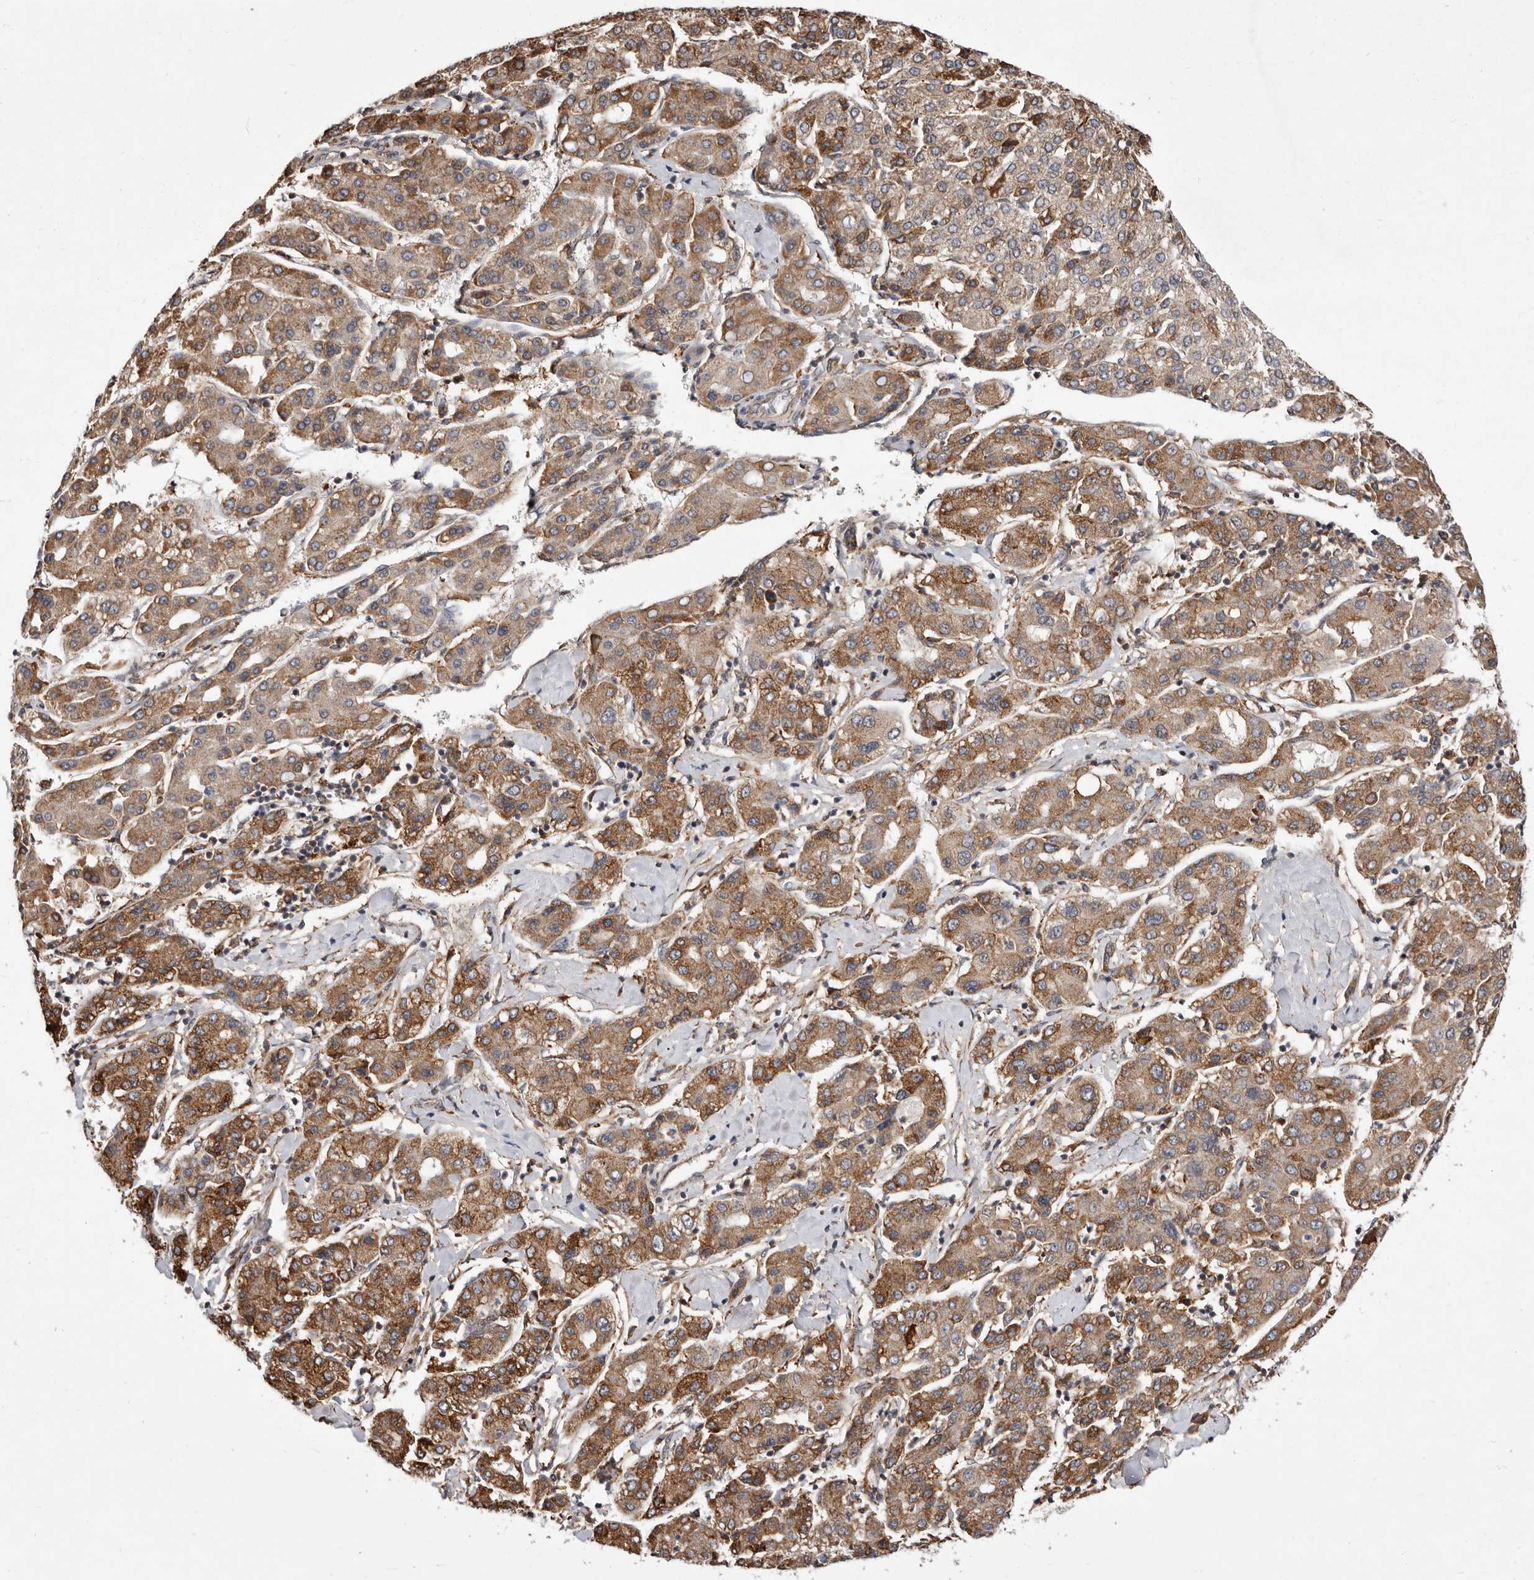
{"staining": {"intensity": "moderate", "quantity": ">75%", "location": "cytoplasmic/membranous"}, "tissue": "liver cancer", "cell_type": "Tumor cells", "image_type": "cancer", "snomed": [{"axis": "morphology", "description": "Carcinoma, Hepatocellular, NOS"}, {"axis": "topography", "description": "Liver"}], "caption": "This histopathology image displays hepatocellular carcinoma (liver) stained with immunohistochemistry to label a protein in brown. The cytoplasmic/membranous of tumor cells show moderate positivity for the protein. Nuclei are counter-stained blue.", "gene": "RRM2B", "patient": {"sex": "male", "age": 65}}